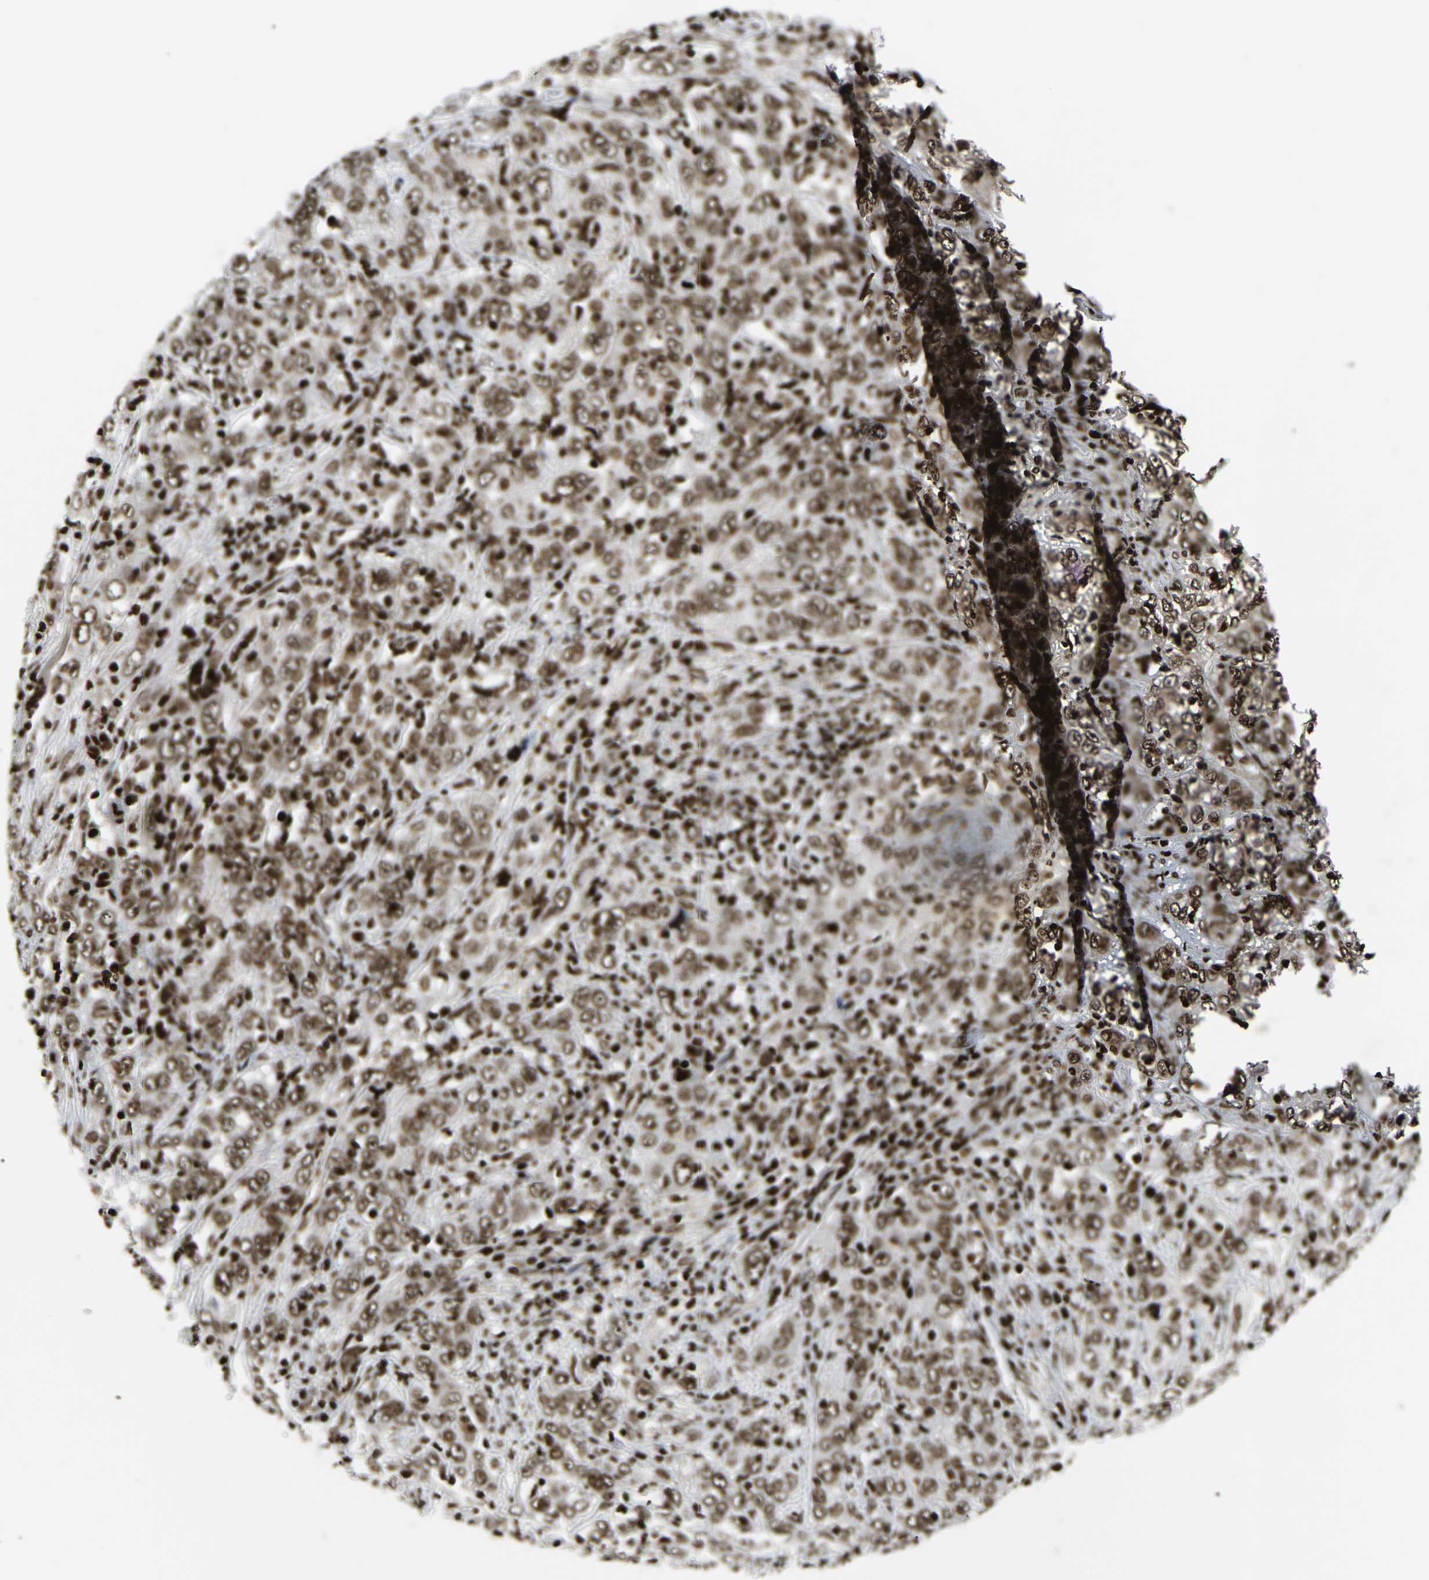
{"staining": {"intensity": "strong", "quantity": ">75%", "location": "nuclear"}, "tissue": "cervical cancer", "cell_type": "Tumor cells", "image_type": "cancer", "snomed": [{"axis": "morphology", "description": "Squamous cell carcinoma, NOS"}, {"axis": "topography", "description": "Cervix"}], "caption": "Immunohistochemical staining of human squamous cell carcinoma (cervical) shows high levels of strong nuclear staining in approximately >75% of tumor cells. The staining is performed using DAB brown chromogen to label protein expression. The nuclei are counter-stained blue using hematoxylin.", "gene": "LRRC61", "patient": {"sex": "female", "age": 46}}